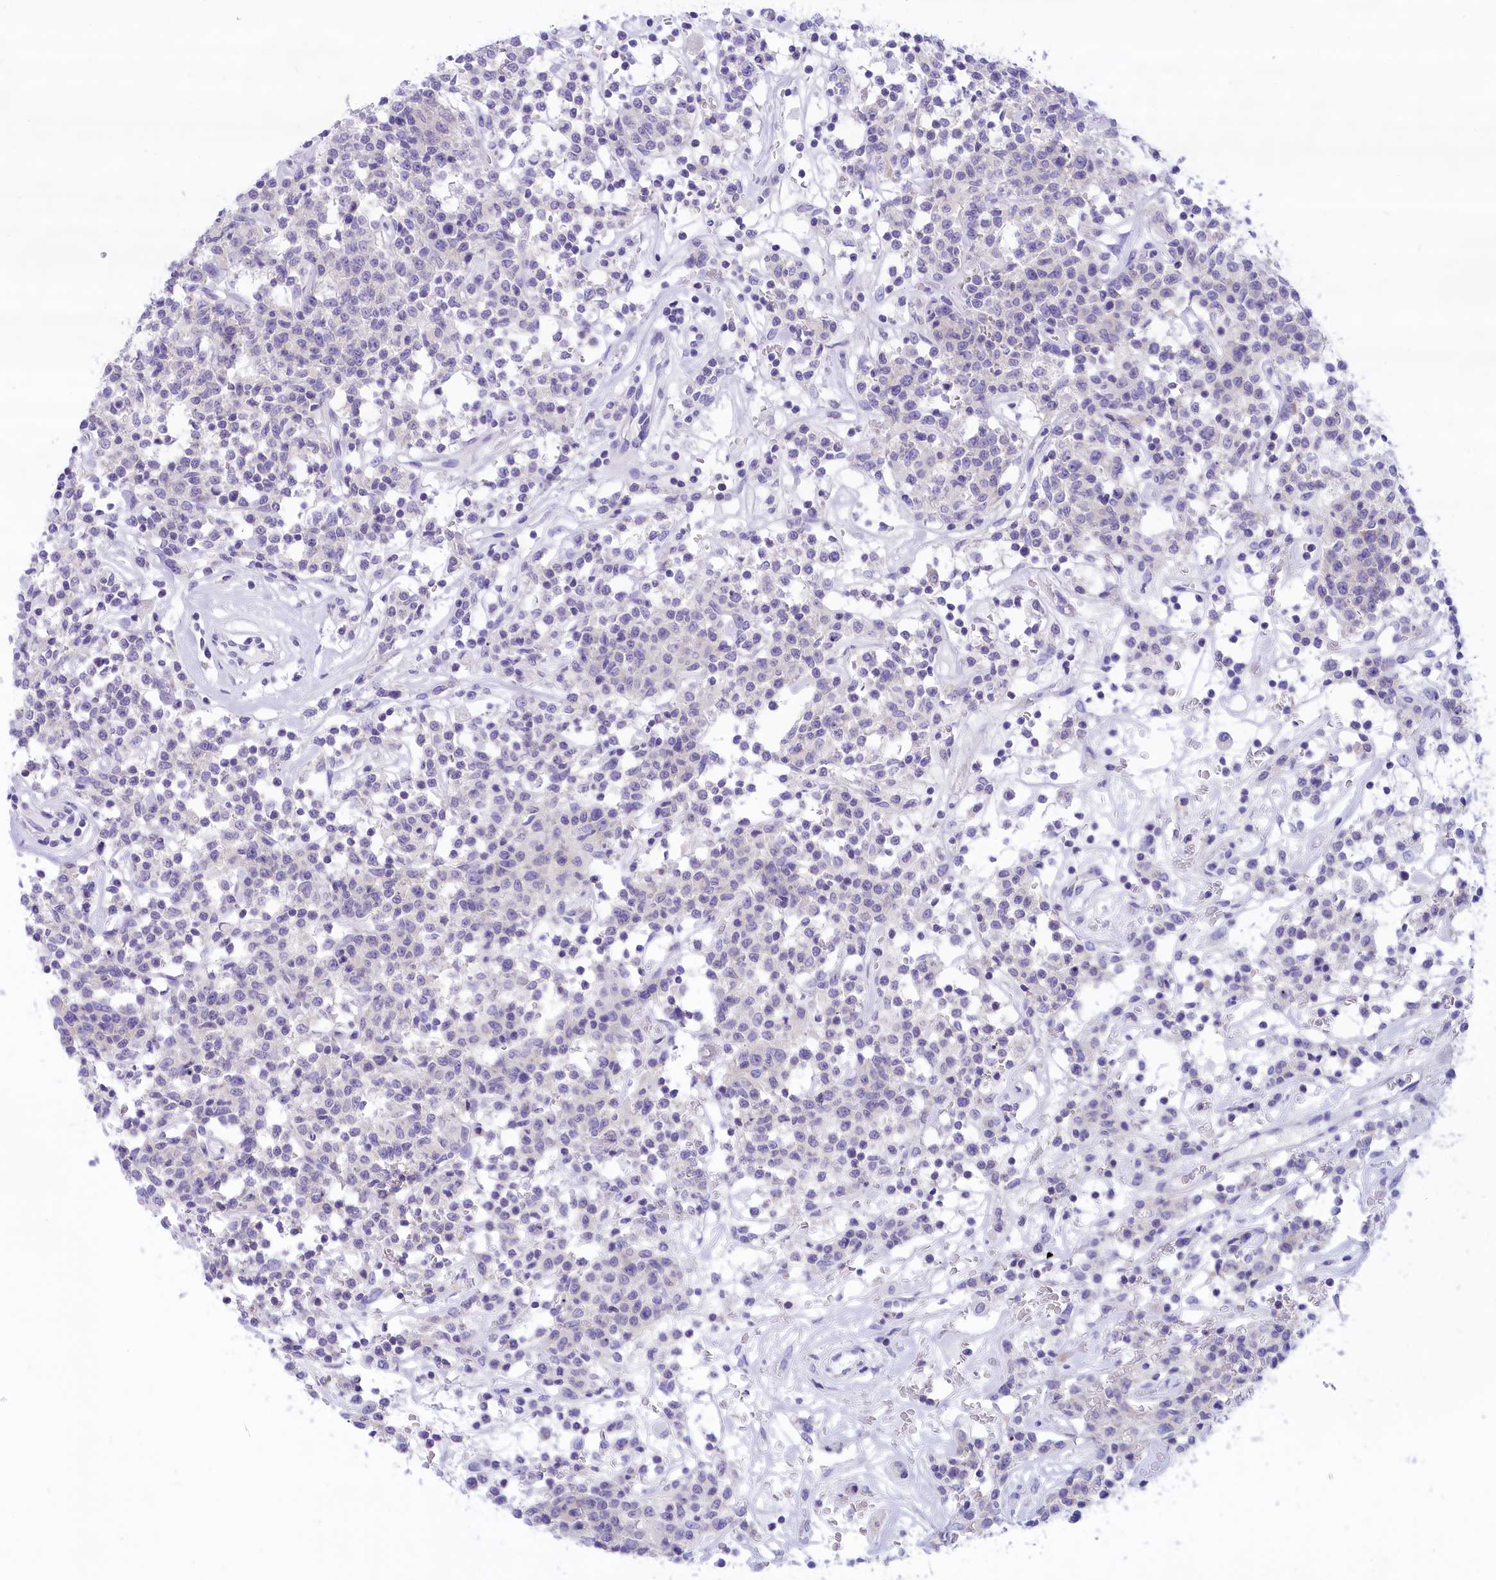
{"staining": {"intensity": "negative", "quantity": "none", "location": "none"}, "tissue": "lymphoma", "cell_type": "Tumor cells", "image_type": "cancer", "snomed": [{"axis": "morphology", "description": "Malignant lymphoma, non-Hodgkin's type, Low grade"}, {"axis": "topography", "description": "Small intestine"}], "caption": "Immunohistochemistry histopathology image of human lymphoma stained for a protein (brown), which shows no expression in tumor cells.", "gene": "GLYATL1", "patient": {"sex": "female", "age": 59}}